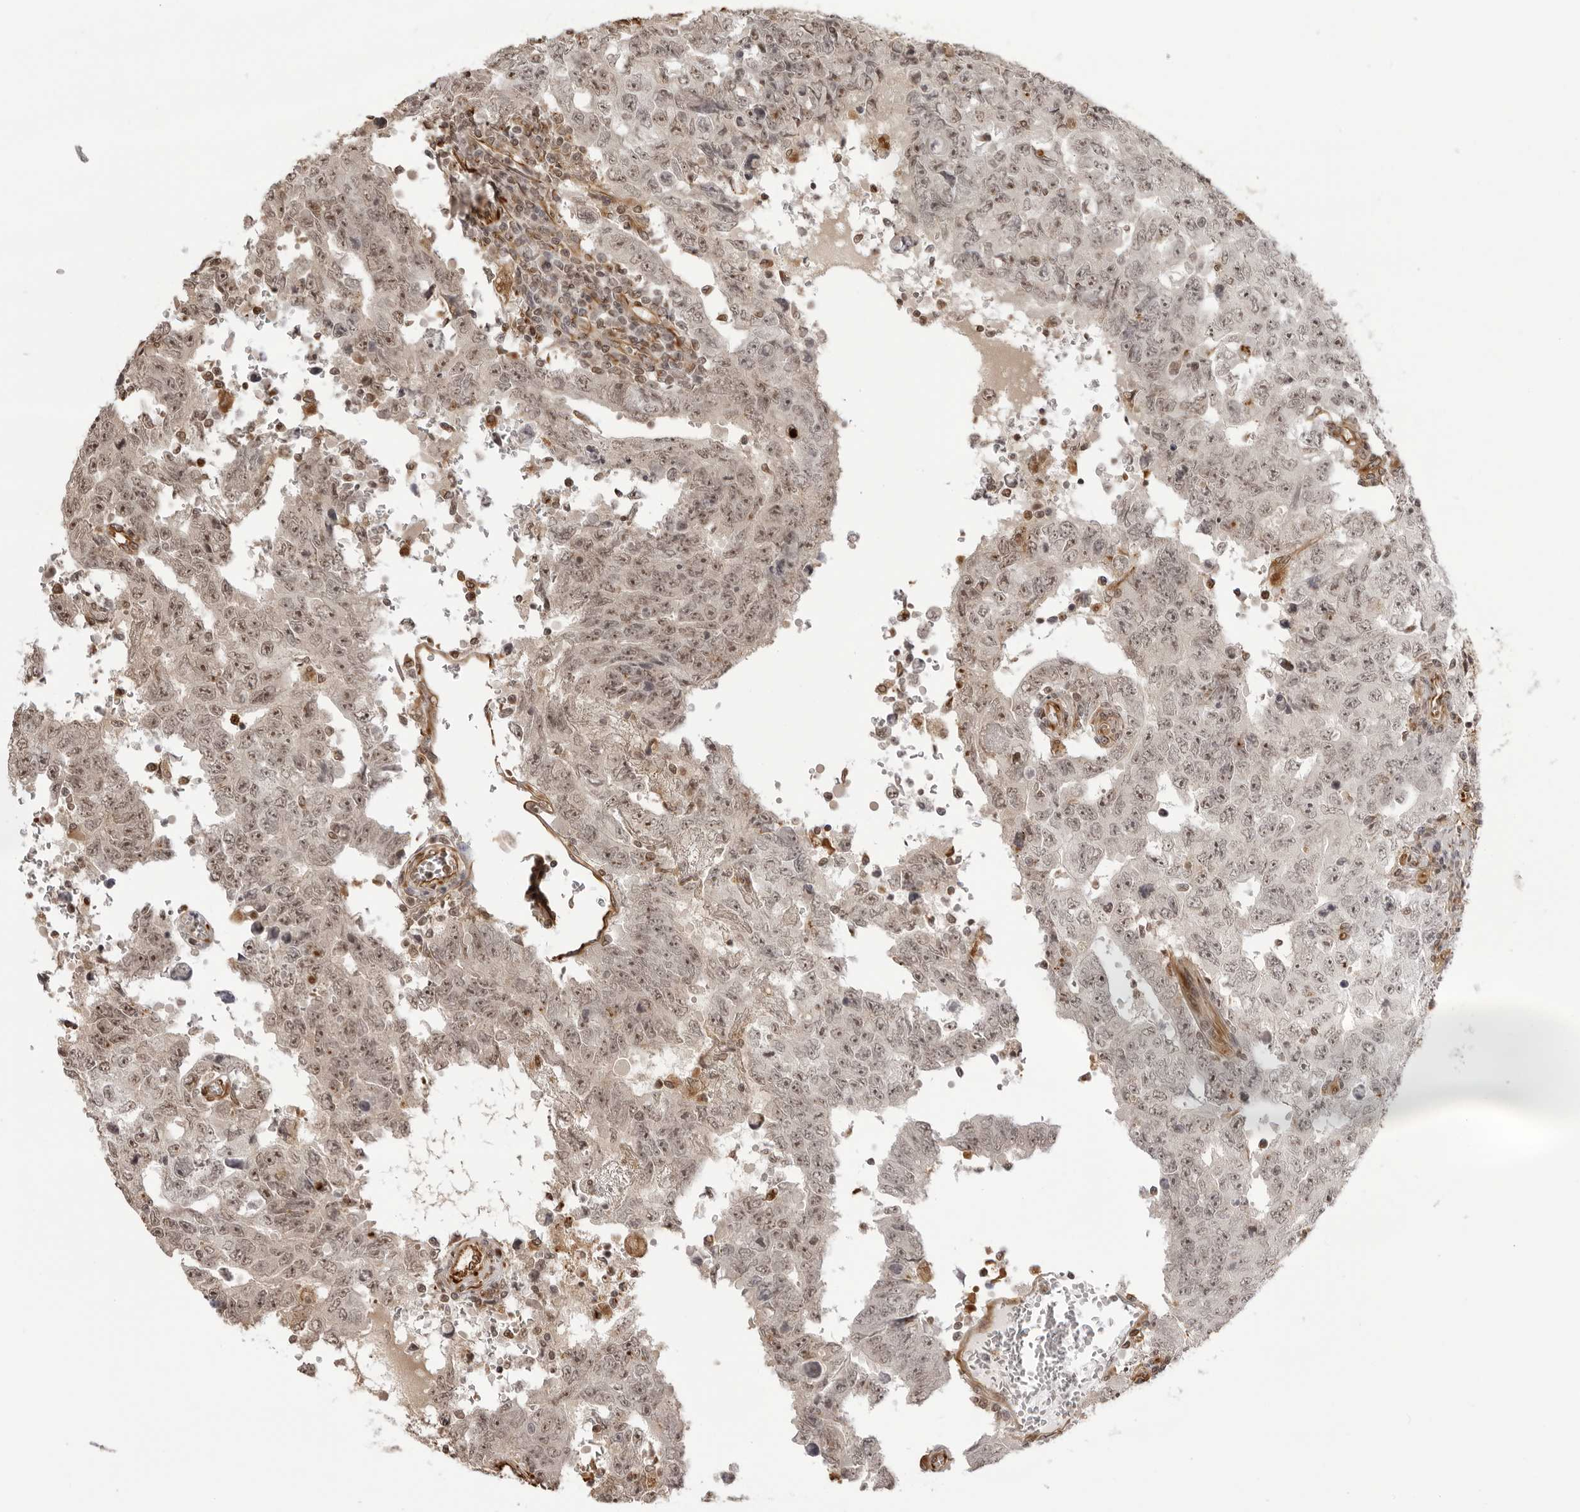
{"staining": {"intensity": "weak", "quantity": ">75%", "location": "cytoplasmic/membranous,nuclear"}, "tissue": "testis cancer", "cell_type": "Tumor cells", "image_type": "cancer", "snomed": [{"axis": "morphology", "description": "Carcinoma, Embryonal, NOS"}, {"axis": "topography", "description": "Testis"}], "caption": "Protein staining of embryonal carcinoma (testis) tissue shows weak cytoplasmic/membranous and nuclear staining in about >75% of tumor cells.", "gene": "DYNLT5", "patient": {"sex": "male", "age": 26}}